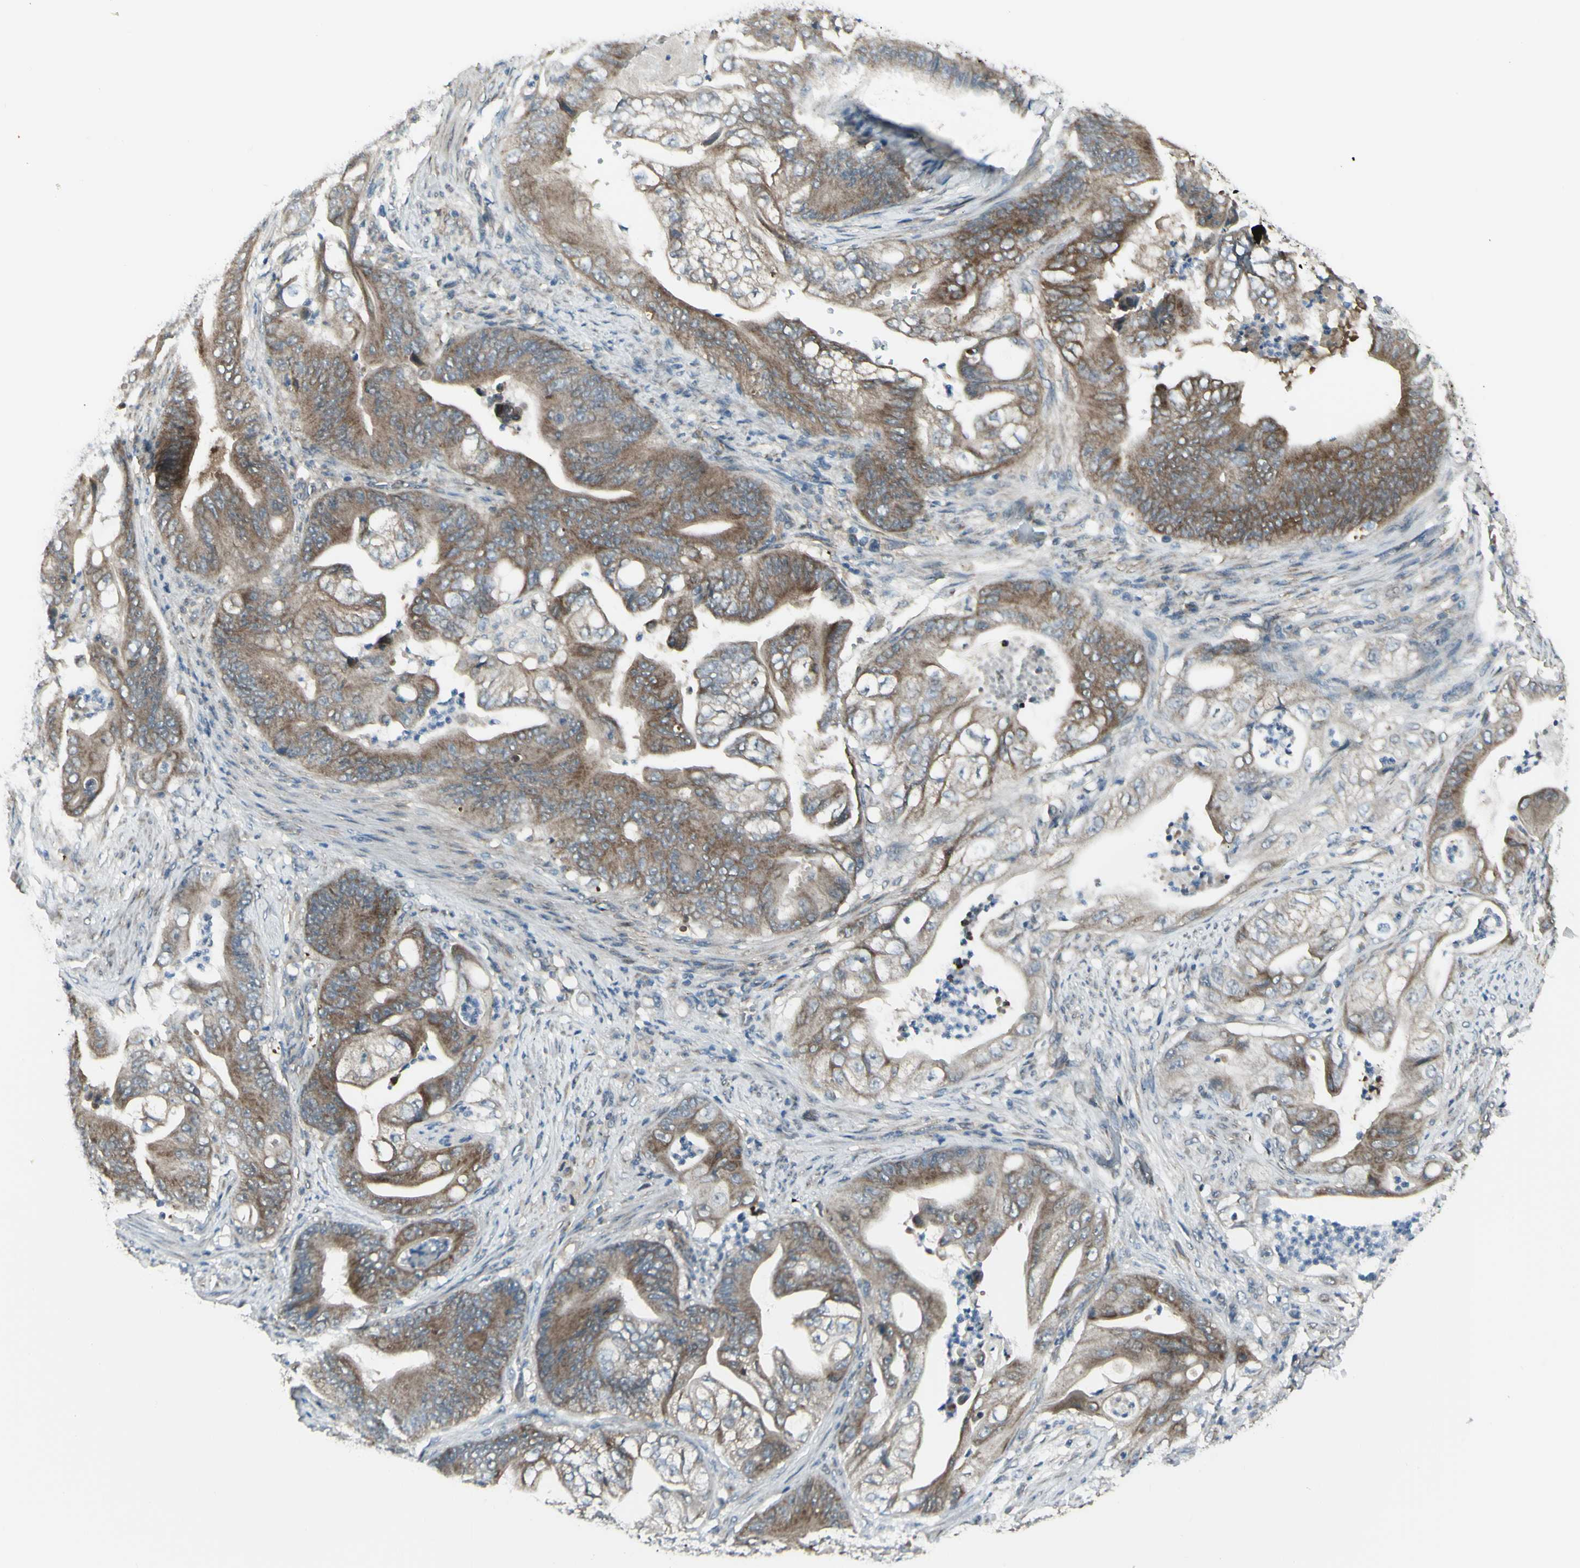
{"staining": {"intensity": "moderate", "quantity": ">75%", "location": "cytoplasmic/membranous"}, "tissue": "stomach cancer", "cell_type": "Tumor cells", "image_type": "cancer", "snomed": [{"axis": "morphology", "description": "Adenocarcinoma, NOS"}, {"axis": "topography", "description": "Stomach"}], "caption": "Stomach adenocarcinoma stained with IHC exhibits moderate cytoplasmic/membranous staining in about >75% of tumor cells.", "gene": "NAXD", "patient": {"sex": "female", "age": 73}}